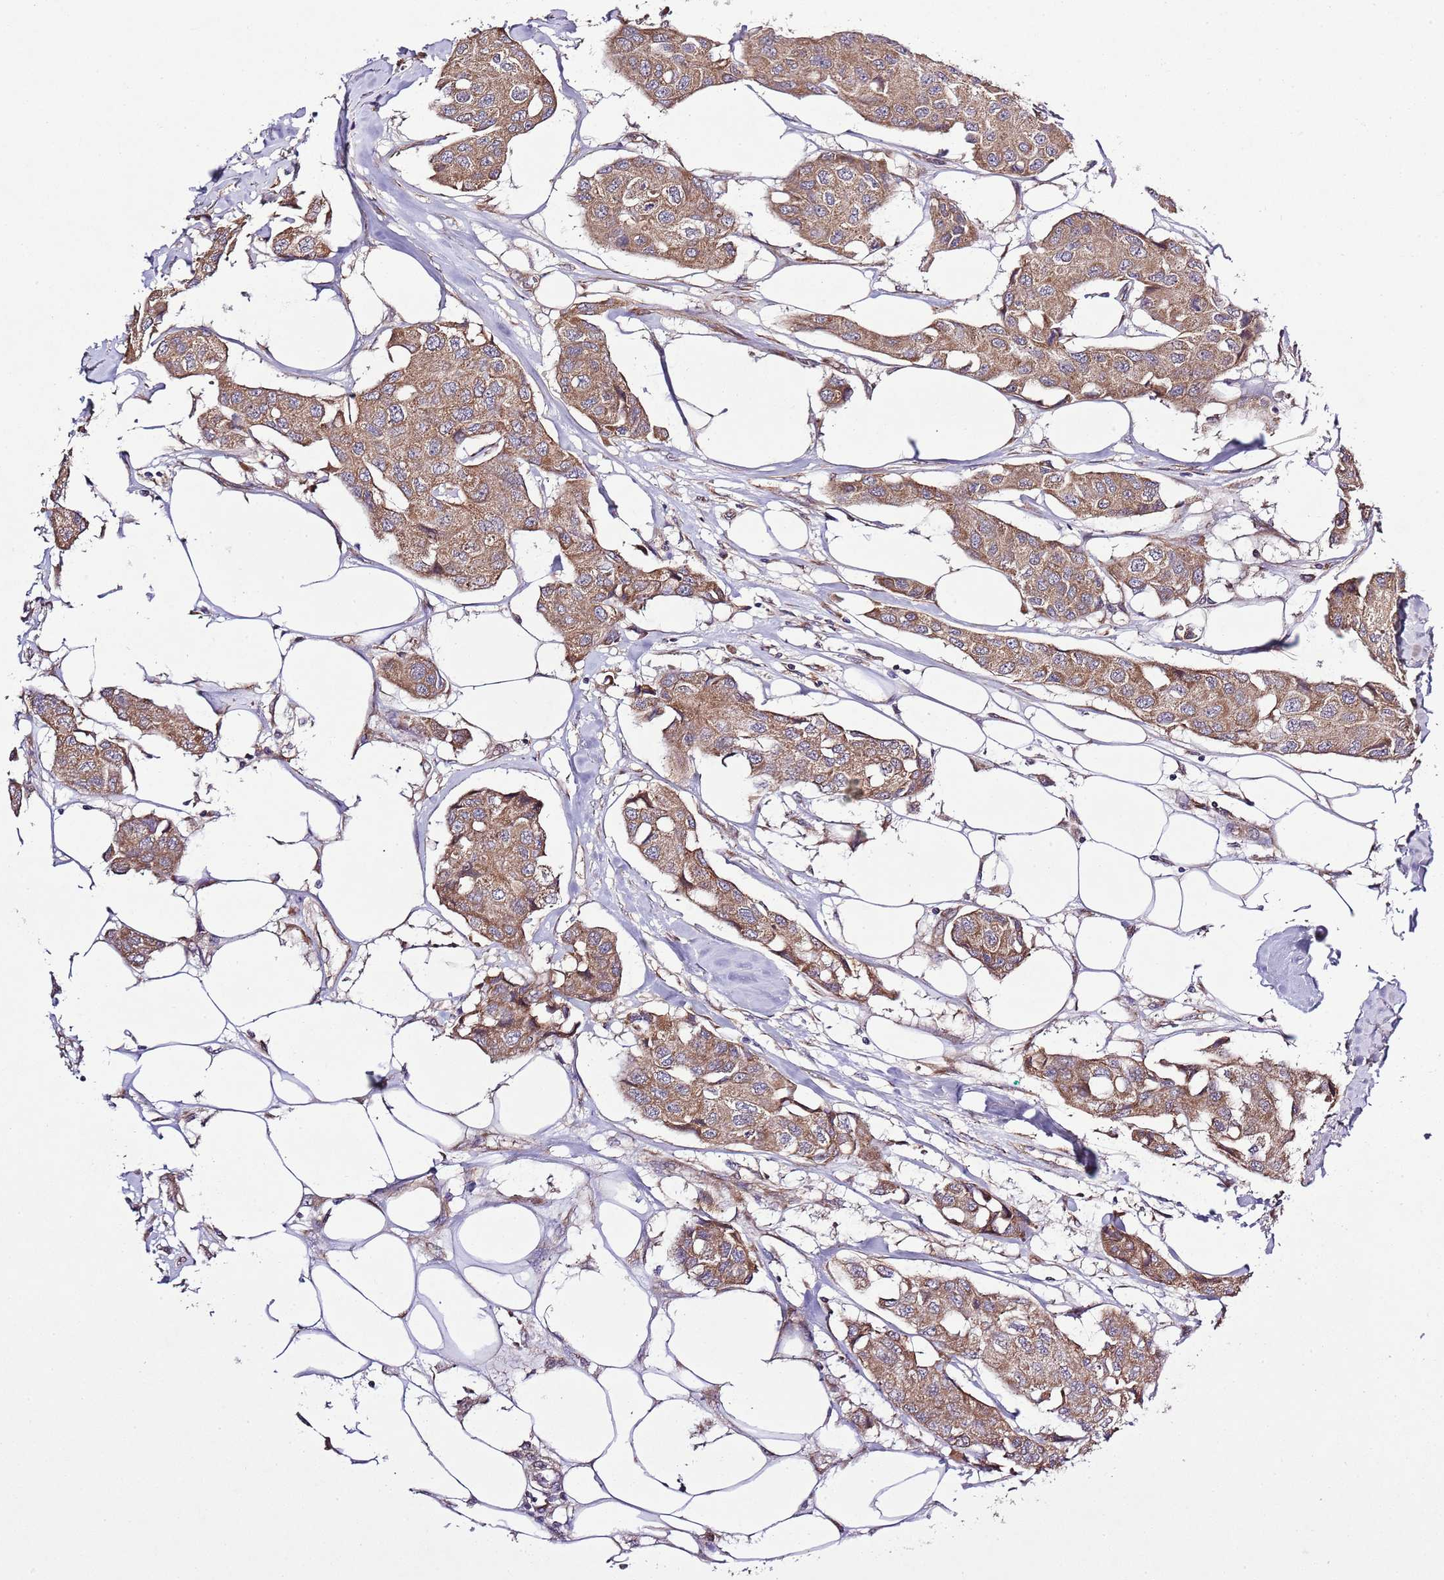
{"staining": {"intensity": "moderate", "quantity": ">75%", "location": "cytoplasmic/membranous"}, "tissue": "breast cancer", "cell_type": "Tumor cells", "image_type": "cancer", "snomed": [{"axis": "morphology", "description": "Duct carcinoma"}, {"axis": "topography", "description": "Breast"}], "caption": "Tumor cells reveal medium levels of moderate cytoplasmic/membranous staining in approximately >75% of cells in human breast cancer.", "gene": "MFNG", "patient": {"sex": "female", "age": 80}}